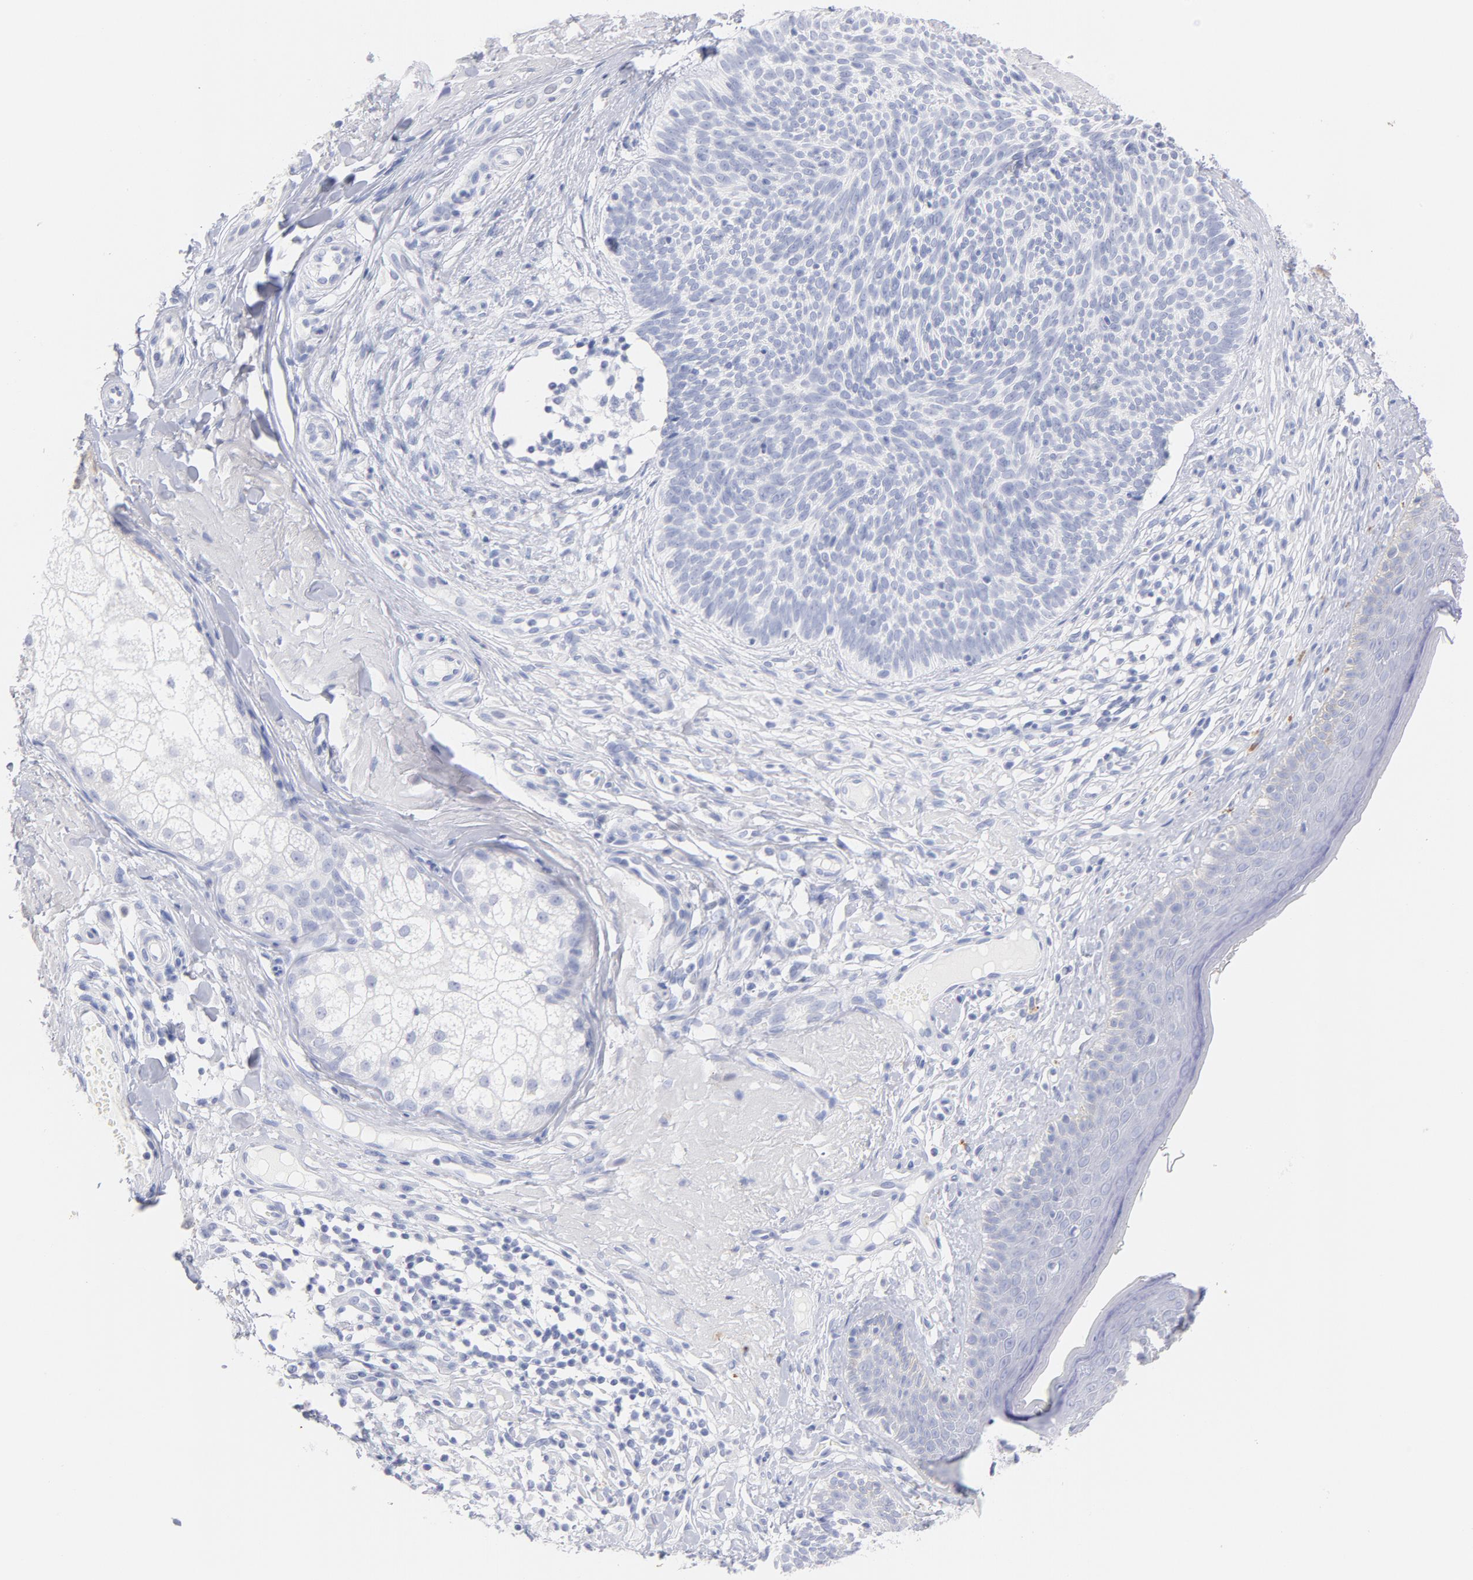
{"staining": {"intensity": "negative", "quantity": "none", "location": "none"}, "tissue": "skin cancer", "cell_type": "Tumor cells", "image_type": "cancer", "snomed": [{"axis": "morphology", "description": "Basal cell carcinoma"}, {"axis": "topography", "description": "Skin"}], "caption": "This micrograph is of basal cell carcinoma (skin) stained with immunohistochemistry to label a protein in brown with the nuclei are counter-stained blue. There is no positivity in tumor cells.", "gene": "SCGN", "patient": {"sex": "male", "age": 74}}